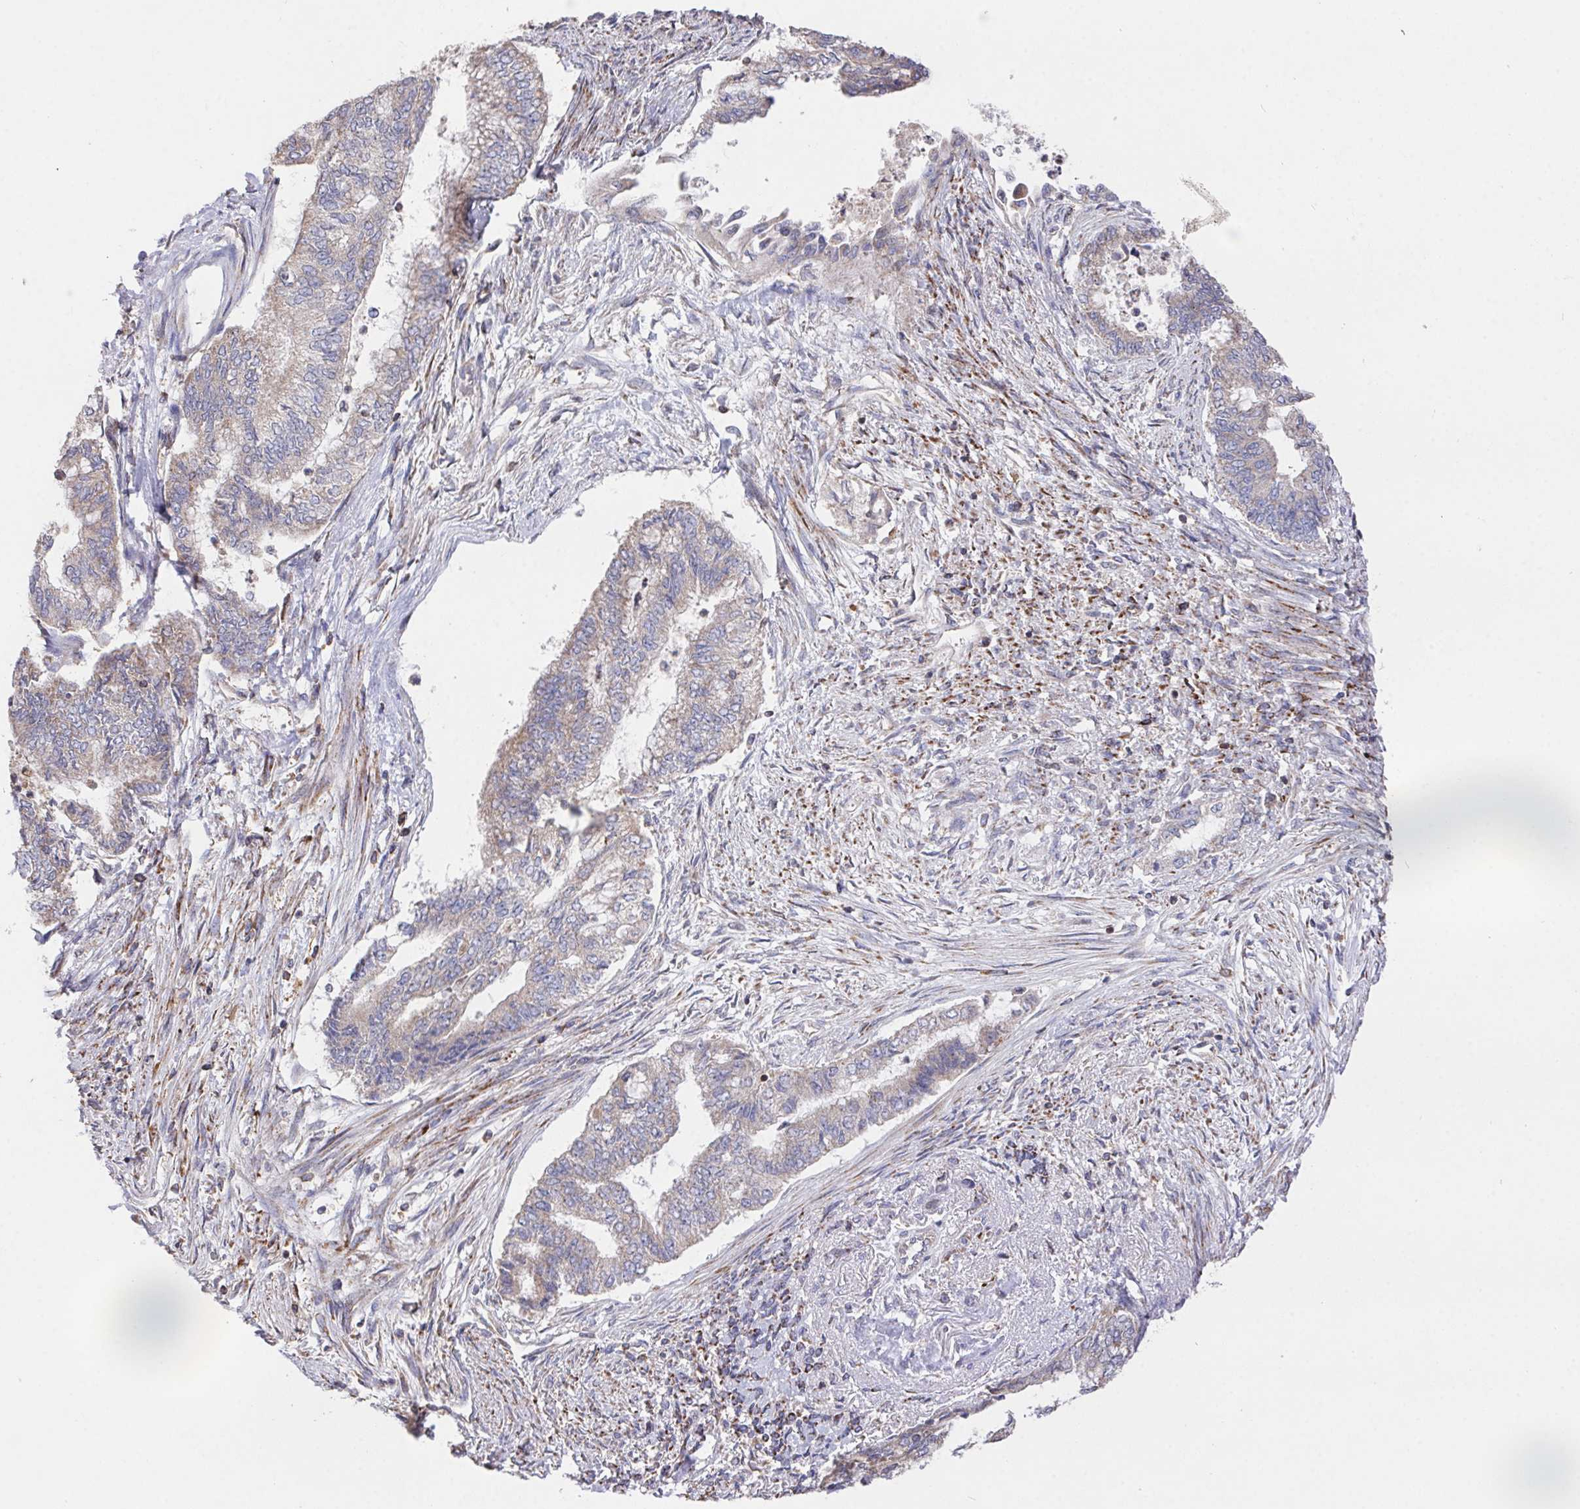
{"staining": {"intensity": "weak", "quantity": "<25%", "location": "cytoplasmic/membranous"}, "tissue": "endometrial cancer", "cell_type": "Tumor cells", "image_type": "cancer", "snomed": [{"axis": "morphology", "description": "Adenocarcinoma, NOS"}, {"axis": "topography", "description": "Endometrium"}], "caption": "This is an IHC histopathology image of human endometrial cancer (adenocarcinoma). There is no expression in tumor cells.", "gene": "FAM241A", "patient": {"sex": "female", "age": 65}}